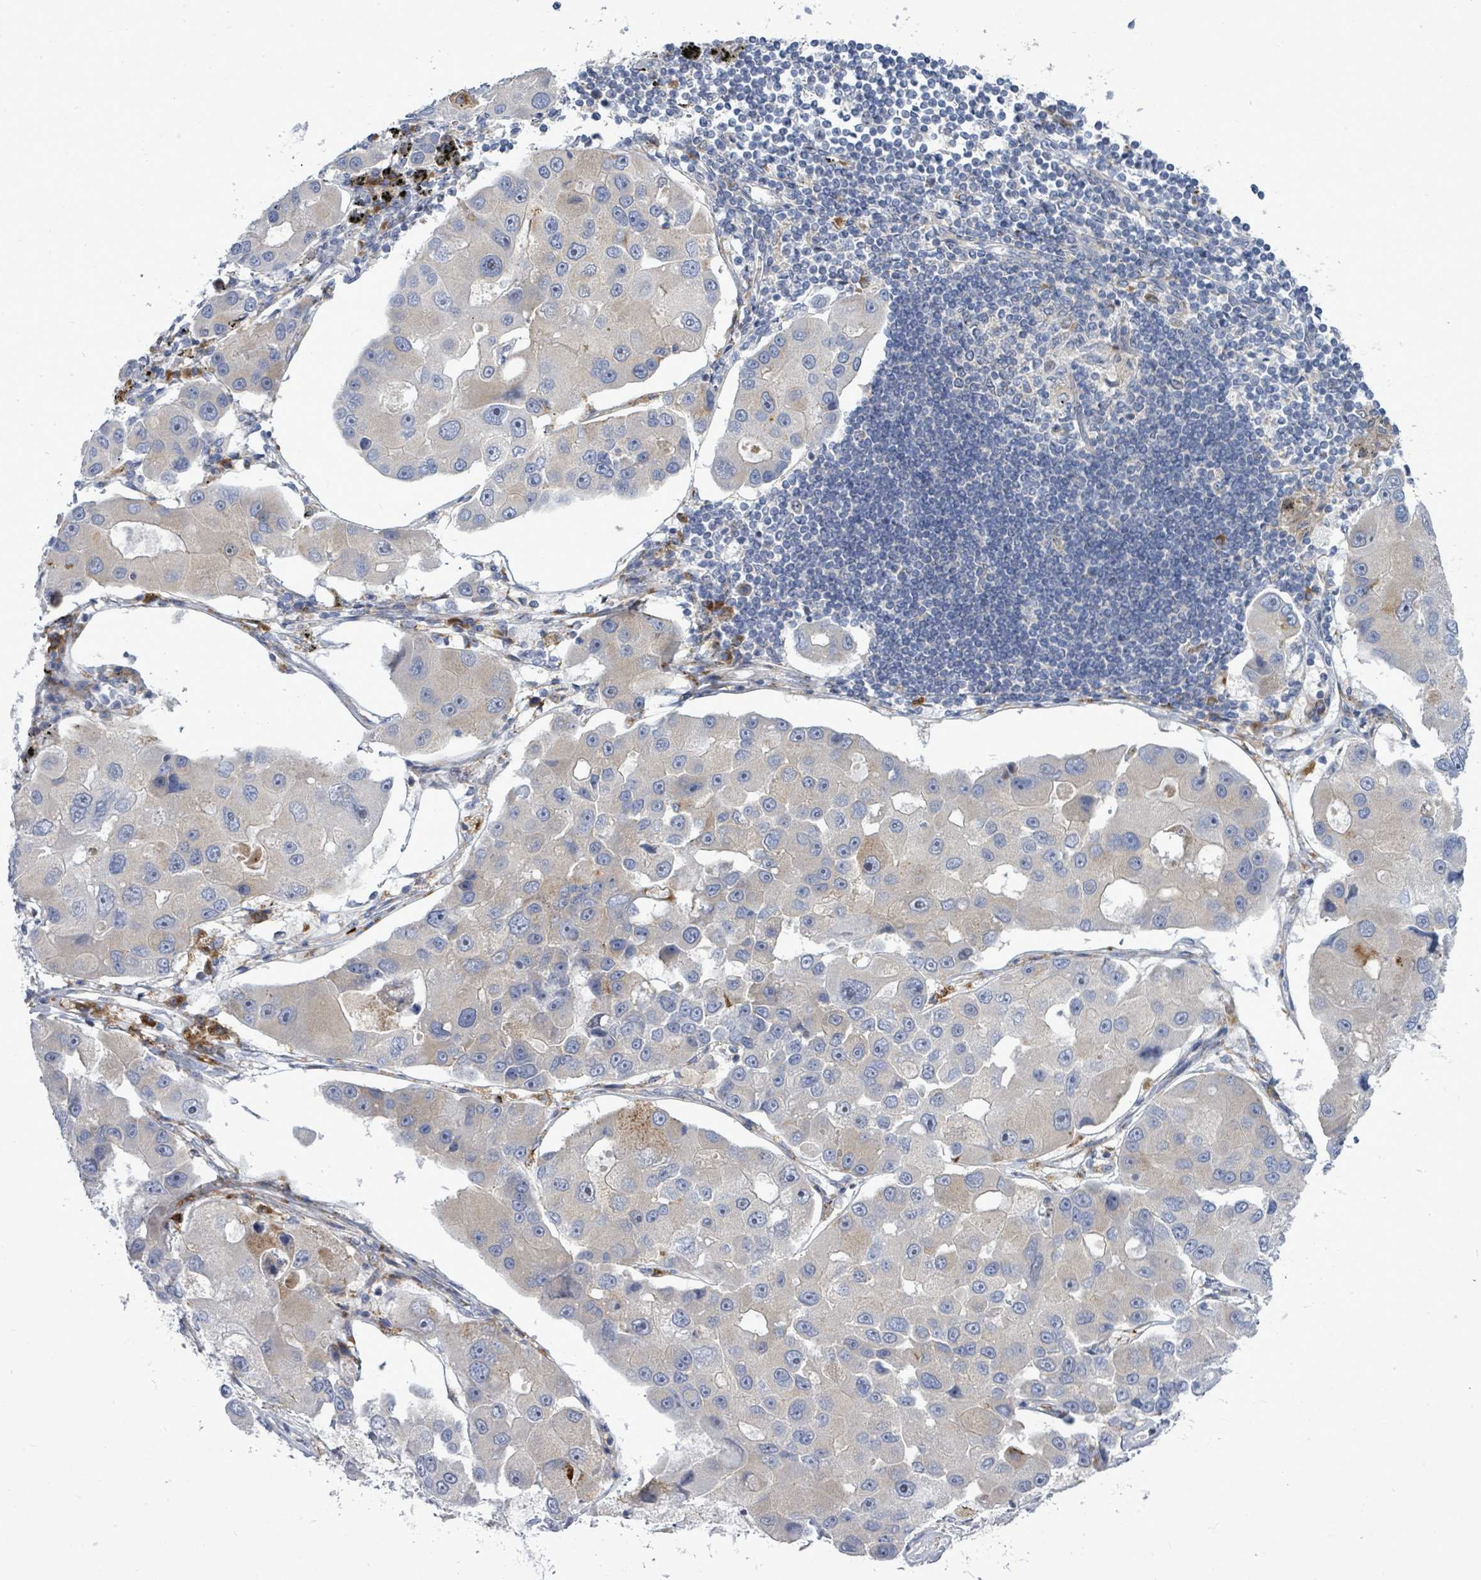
{"staining": {"intensity": "weak", "quantity": "<25%", "location": "cytoplasmic/membranous"}, "tissue": "lung cancer", "cell_type": "Tumor cells", "image_type": "cancer", "snomed": [{"axis": "morphology", "description": "Adenocarcinoma, NOS"}, {"axis": "topography", "description": "Lung"}], "caption": "DAB (3,3'-diaminobenzidine) immunohistochemical staining of lung cancer reveals no significant positivity in tumor cells.", "gene": "SAR1A", "patient": {"sex": "female", "age": 54}}